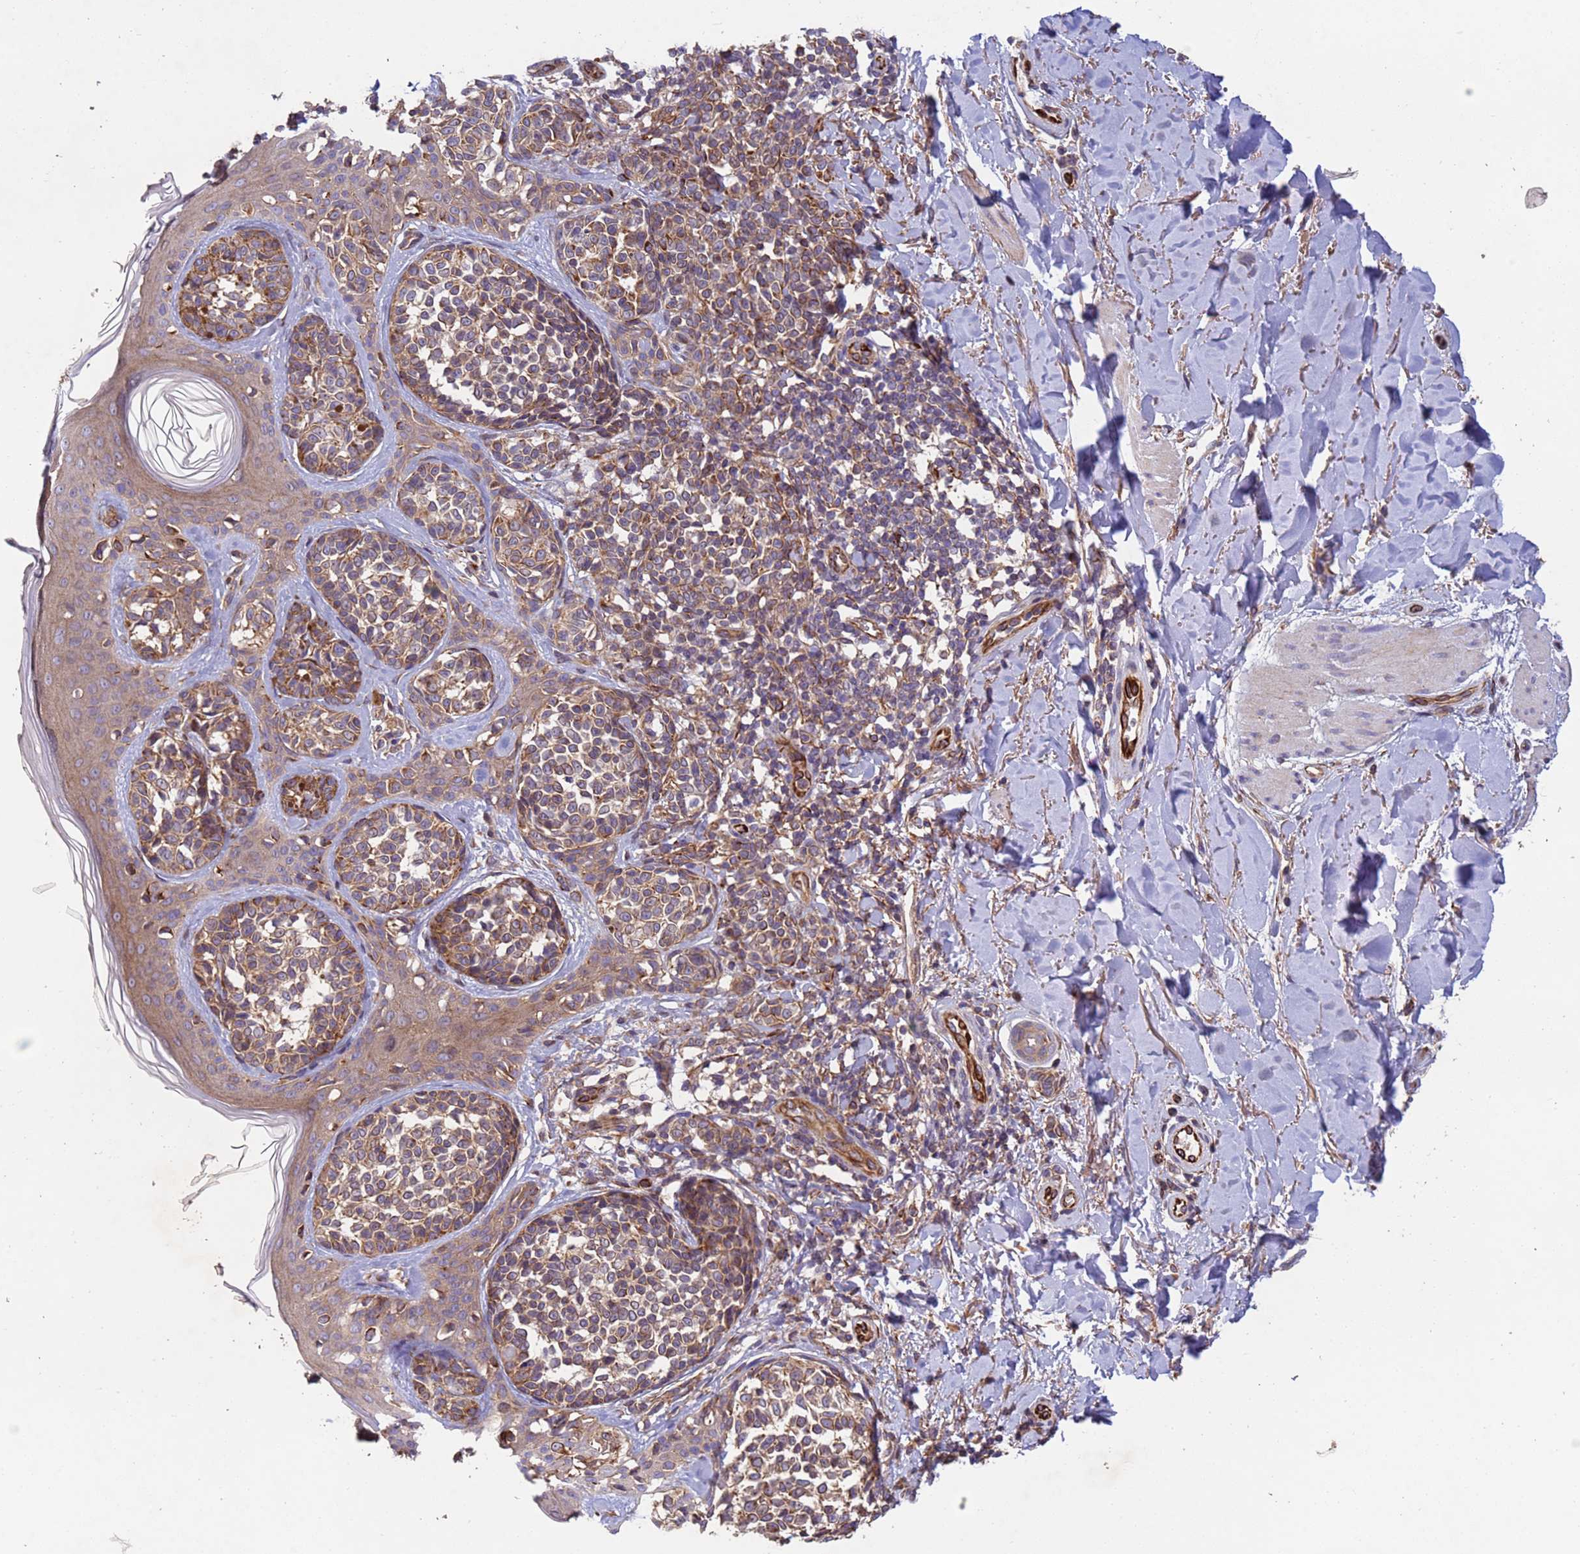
{"staining": {"intensity": "moderate", "quantity": ">75%", "location": "cytoplasmic/membranous"}, "tissue": "melanoma", "cell_type": "Tumor cells", "image_type": "cancer", "snomed": [{"axis": "morphology", "description": "Malignant melanoma, NOS"}, {"axis": "topography", "description": "Skin of upper extremity"}], "caption": "Immunohistochemistry of human melanoma reveals medium levels of moderate cytoplasmic/membranous staining in about >75% of tumor cells.", "gene": "RAB10", "patient": {"sex": "male", "age": 40}}